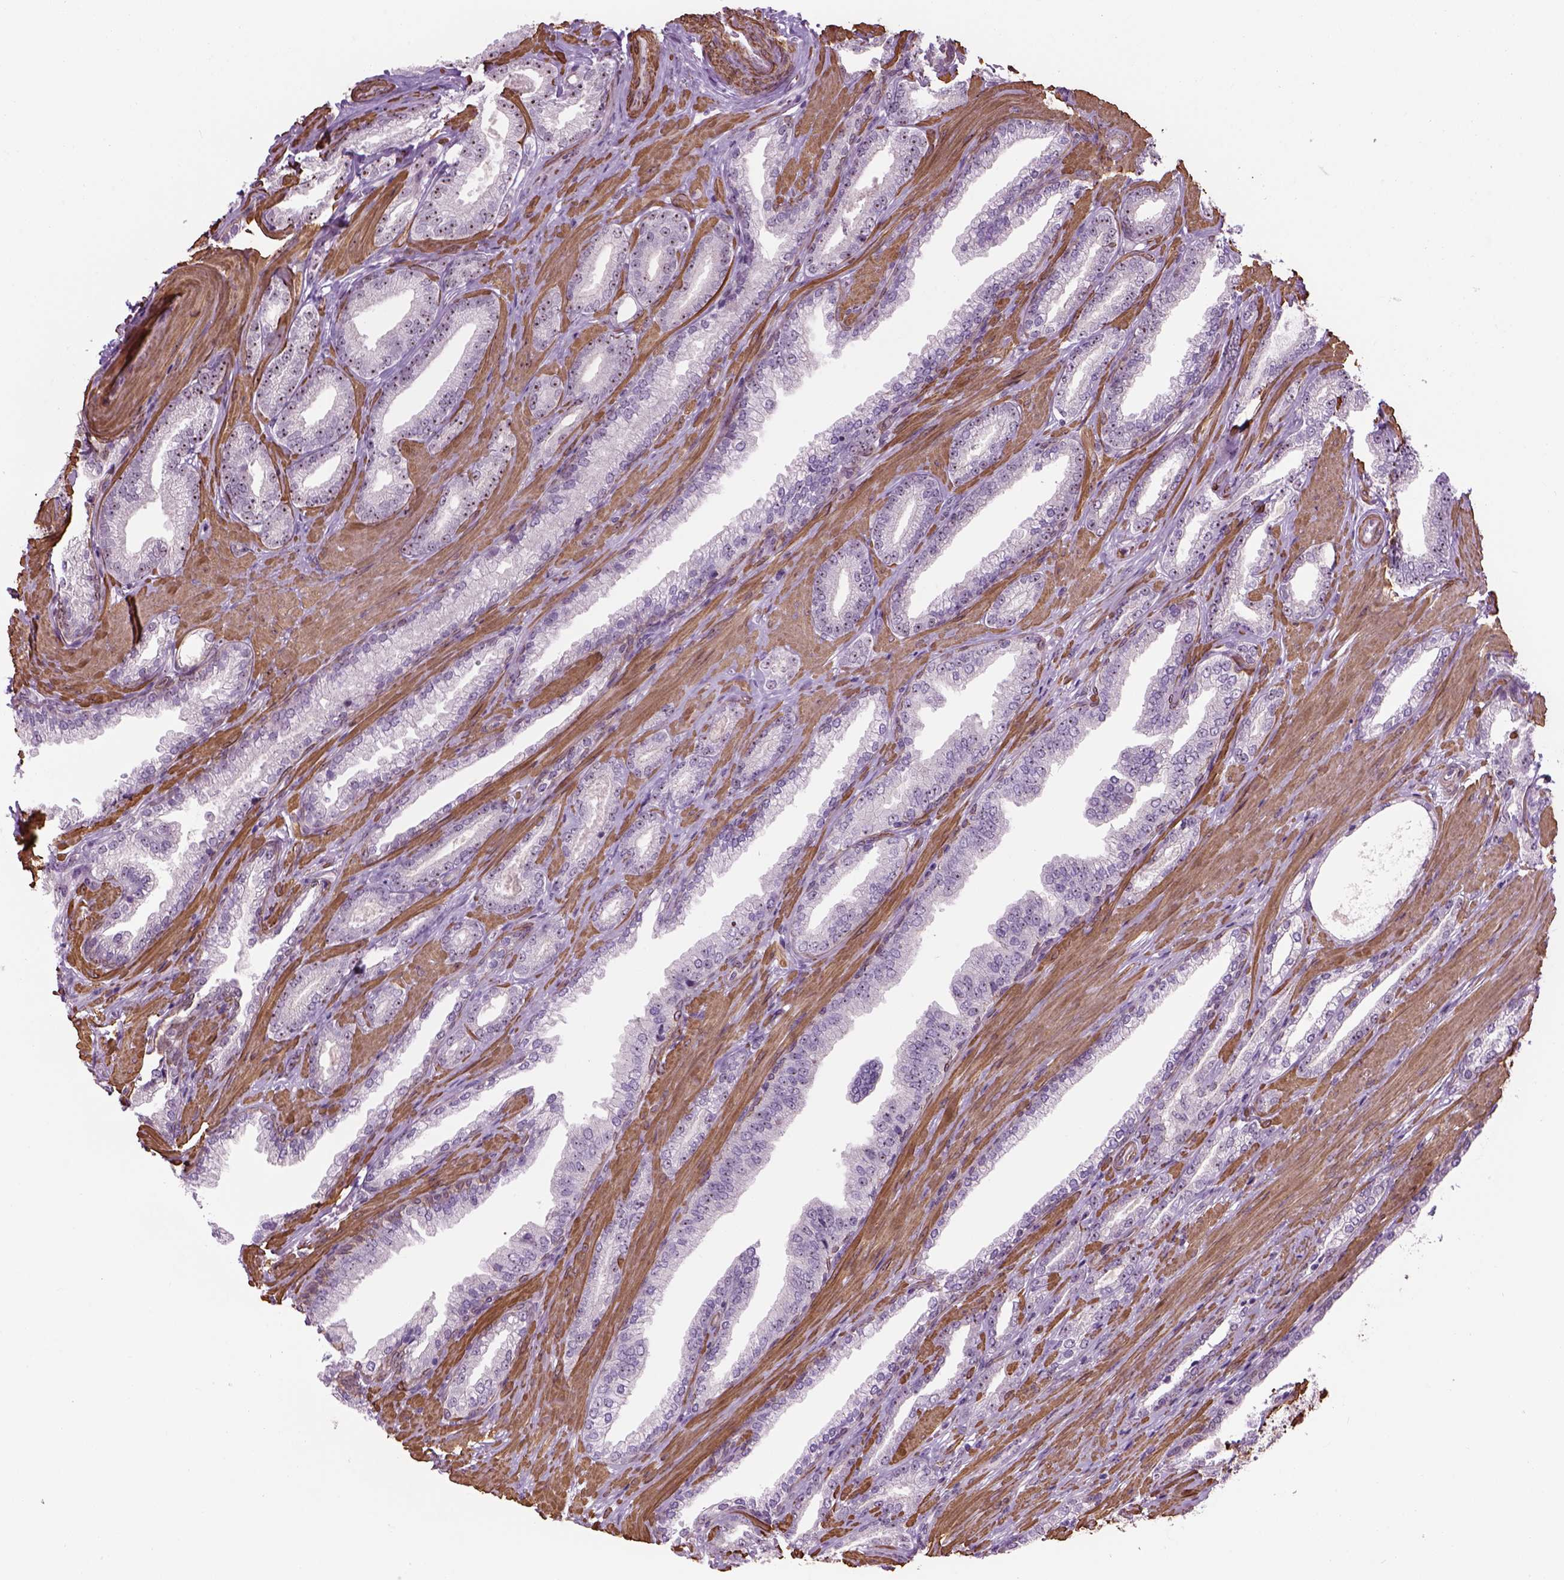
{"staining": {"intensity": "strong", "quantity": ">75%", "location": "nuclear"}, "tissue": "prostate cancer", "cell_type": "Tumor cells", "image_type": "cancer", "snomed": [{"axis": "morphology", "description": "Adenocarcinoma, Low grade"}, {"axis": "topography", "description": "Prostate"}], "caption": "Prostate cancer stained with a protein marker demonstrates strong staining in tumor cells.", "gene": "RRS1", "patient": {"sex": "male", "age": 61}}